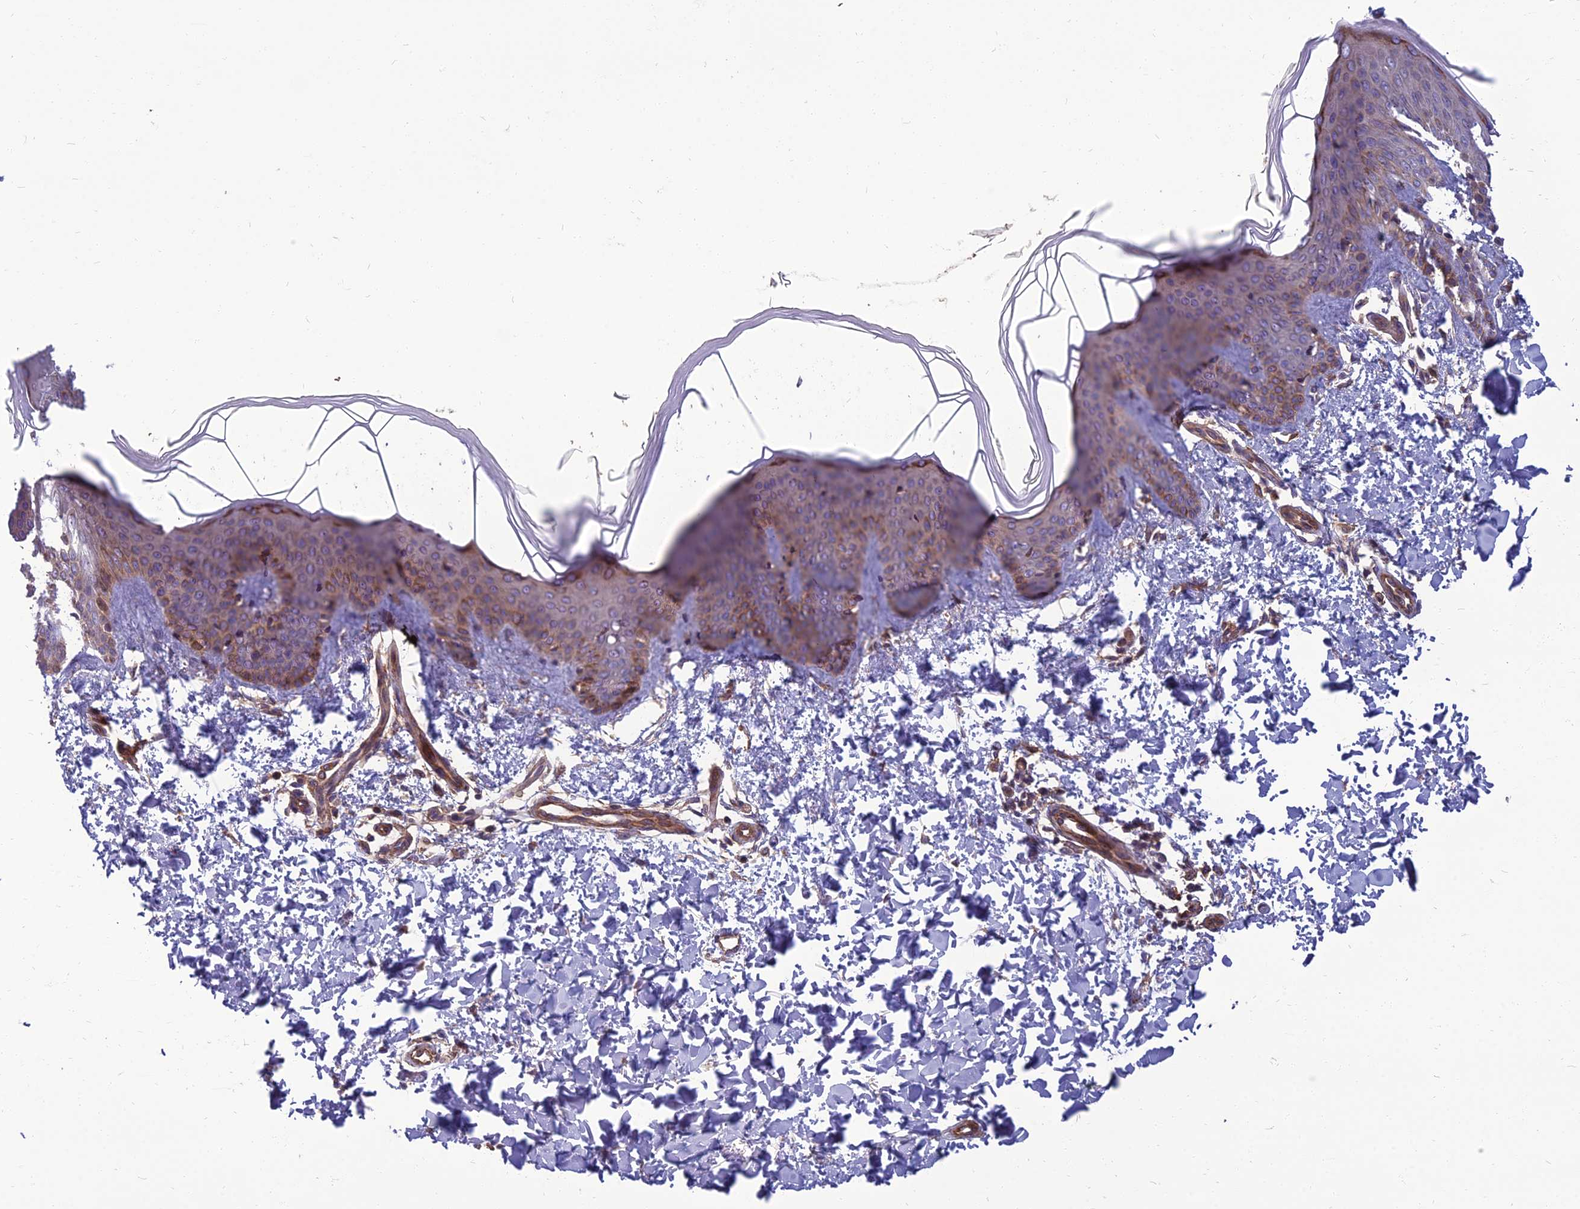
{"staining": {"intensity": "moderate", "quantity": ">75%", "location": "cytoplasmic/membranous"}, "tissue": "skin", "cell_type": "Fibroblasts", "image_type": "normal", "snomed": [{"axis": "morphology", "description": "Normal tissue, NOS"}, {"axis": "topography", "description": "Skin"}], "caption": "Immunohistochemistry photomicrograph of normal skin: skin stained using IHC exhibits medium levels of moderate protein expression localized specifically in the cytoplasmic/membranous of fibroblasts, appearing as a cytoplasmic/membranous brown color.", "gene": "WDR24", "patient": {"sex": "male", "age": 36}}